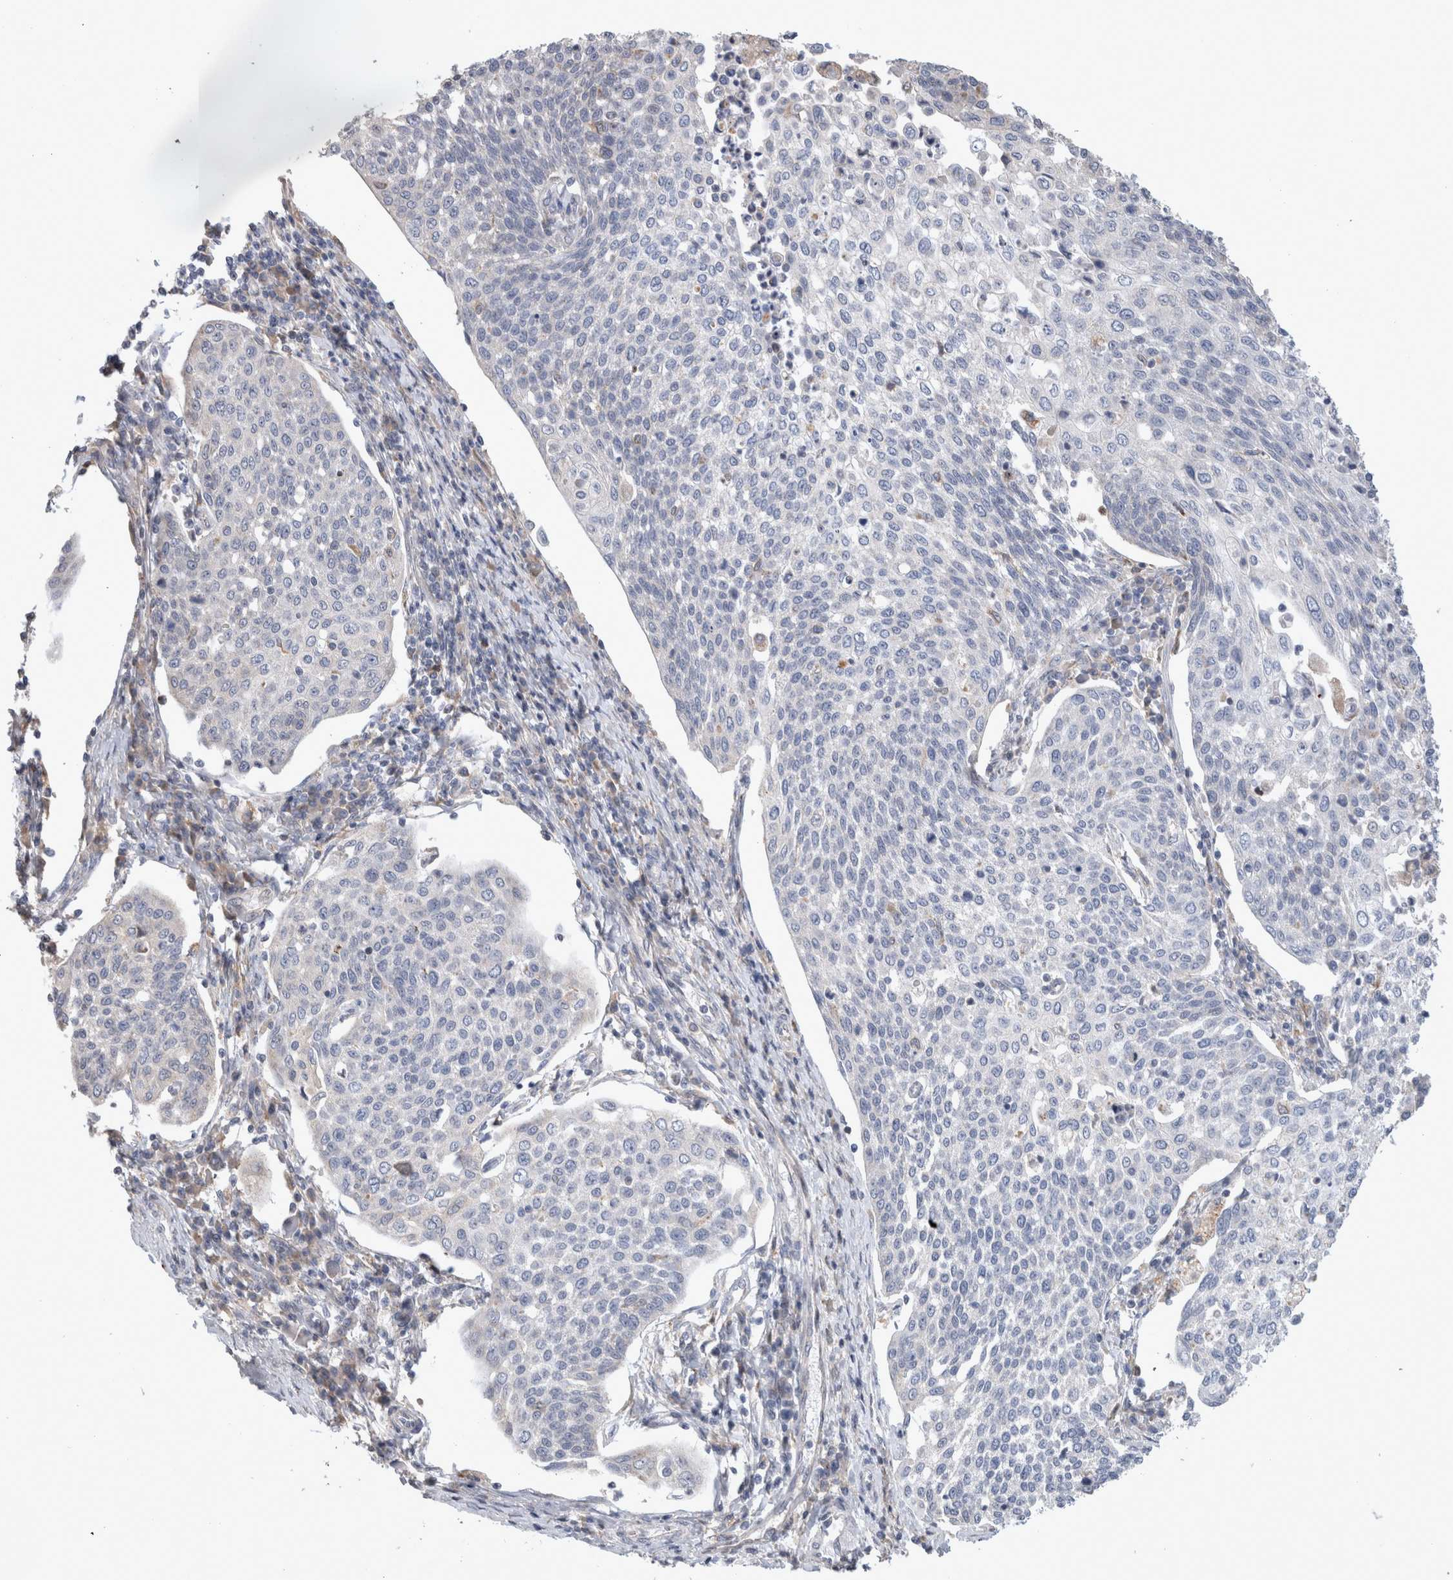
{"staining": {"intensity": "negative", "quantity": "none", "location": "none"}, "tissue": "cervical cancer", "cell_type": "Tumor cells", "image_type": "cancer", "snomed": [{"axis": "morphology", "description": "Squamous cell carcinoma, NOS"}, {"axis": "topography", "description": "Cervix"}], "caption": "Image shows no significant protein expression in tumor cells of squamous cell carcinoma (cervical).", "gene": "TRMT9B", "patient": {"sex": "female", "age": 34}}